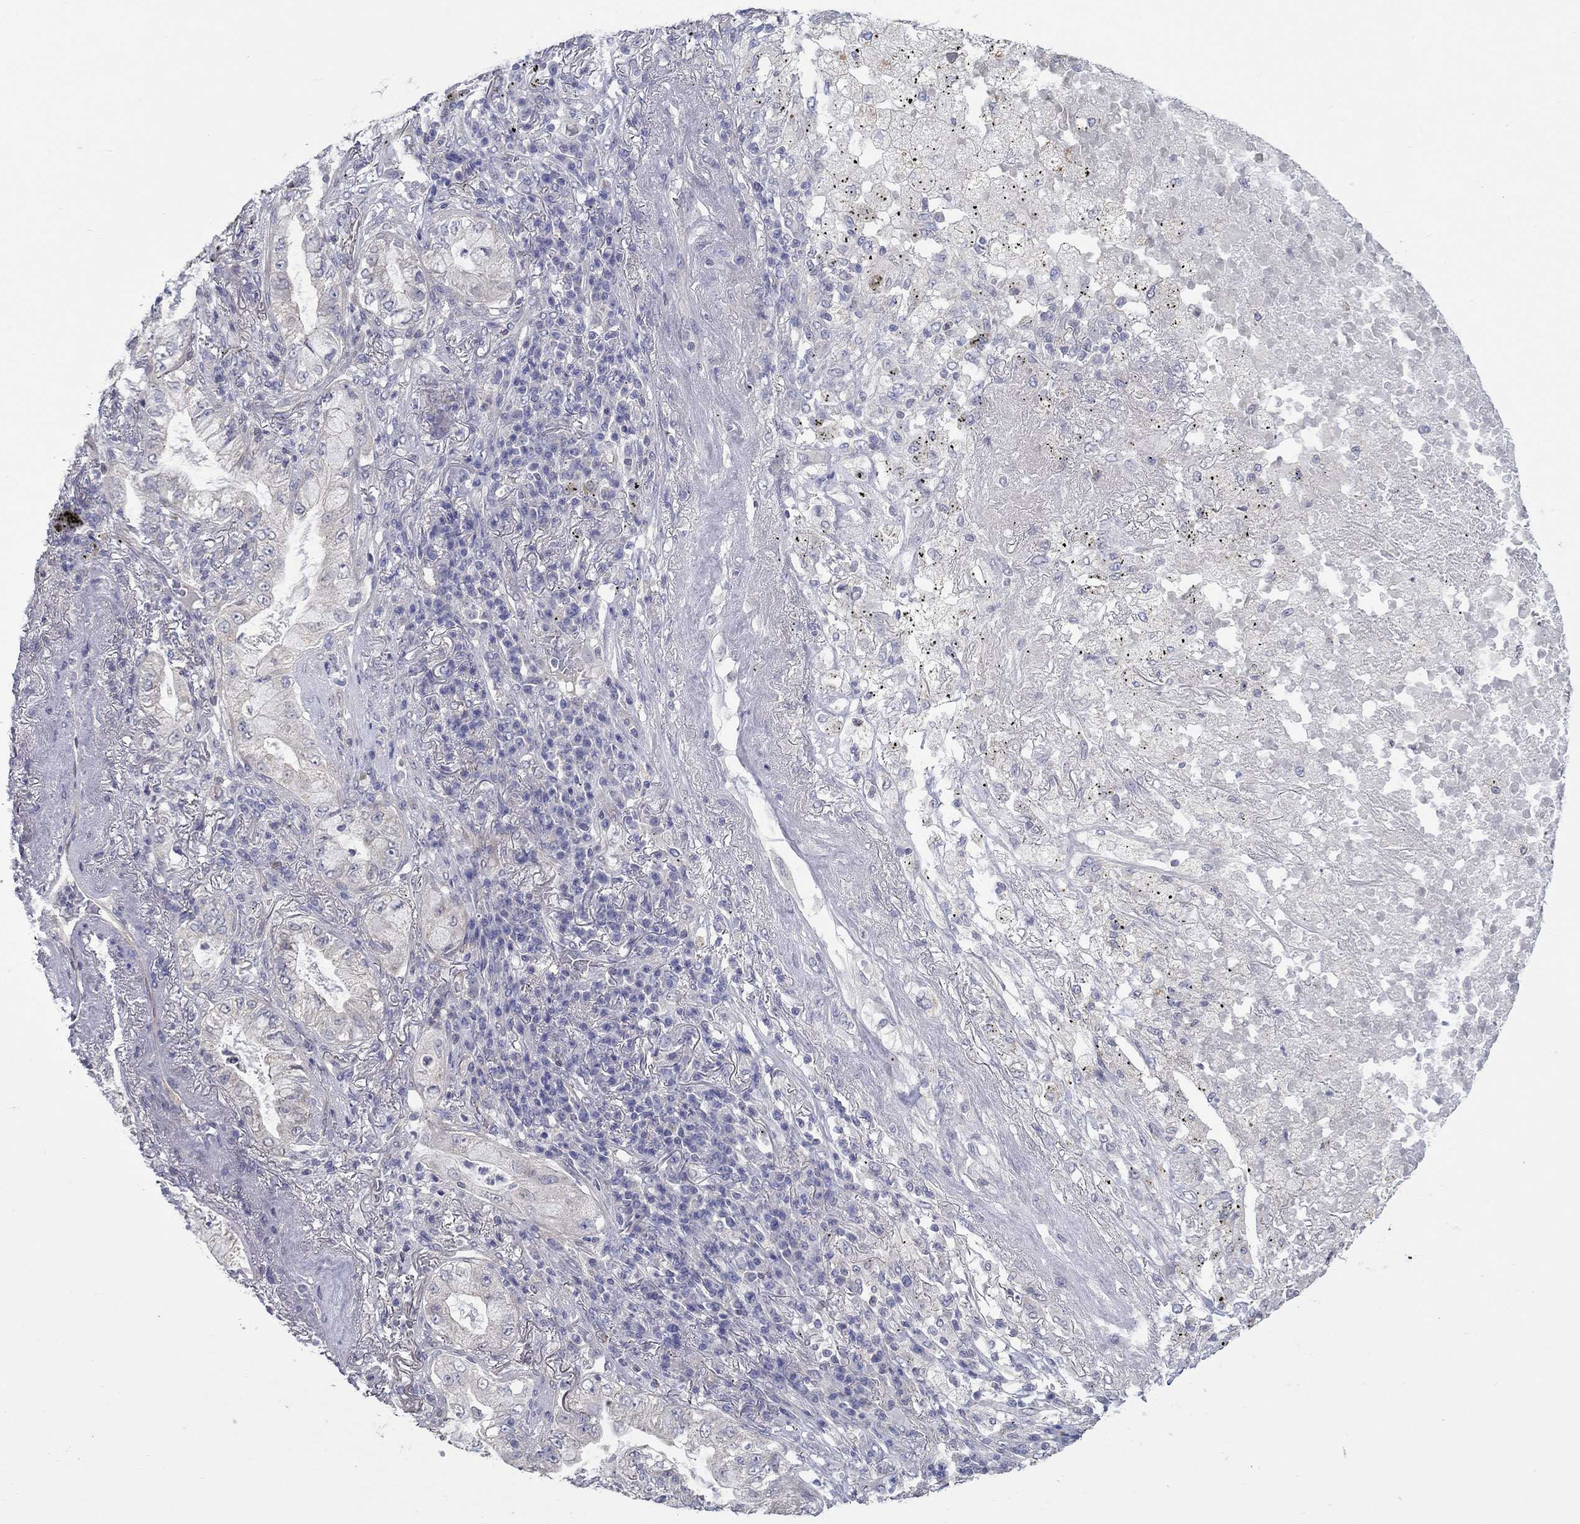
{"staining": {"intensity": "negative", "quantity": "none", "location": "none"}, "tissue": "lung cancer", "cell_type": "Tumor cells", "image_type": "cancer", "snomed": [{"axis": "morphology", "description": "Adenocarcinoma, NOS"}, {"axis": "topography", "description": "Lung"}], "caption": "This is a histopathology image of immunohistochemistry staining of lung cancer, which shows no staining in tumor cells. (Brightfield microscopy of DAB (3,3'-diaminobenzidine) immunohistochemistry (IHC) at high magnification).", "gene": "ERMP1", "patient": {"sex": "female", "age": 73}}